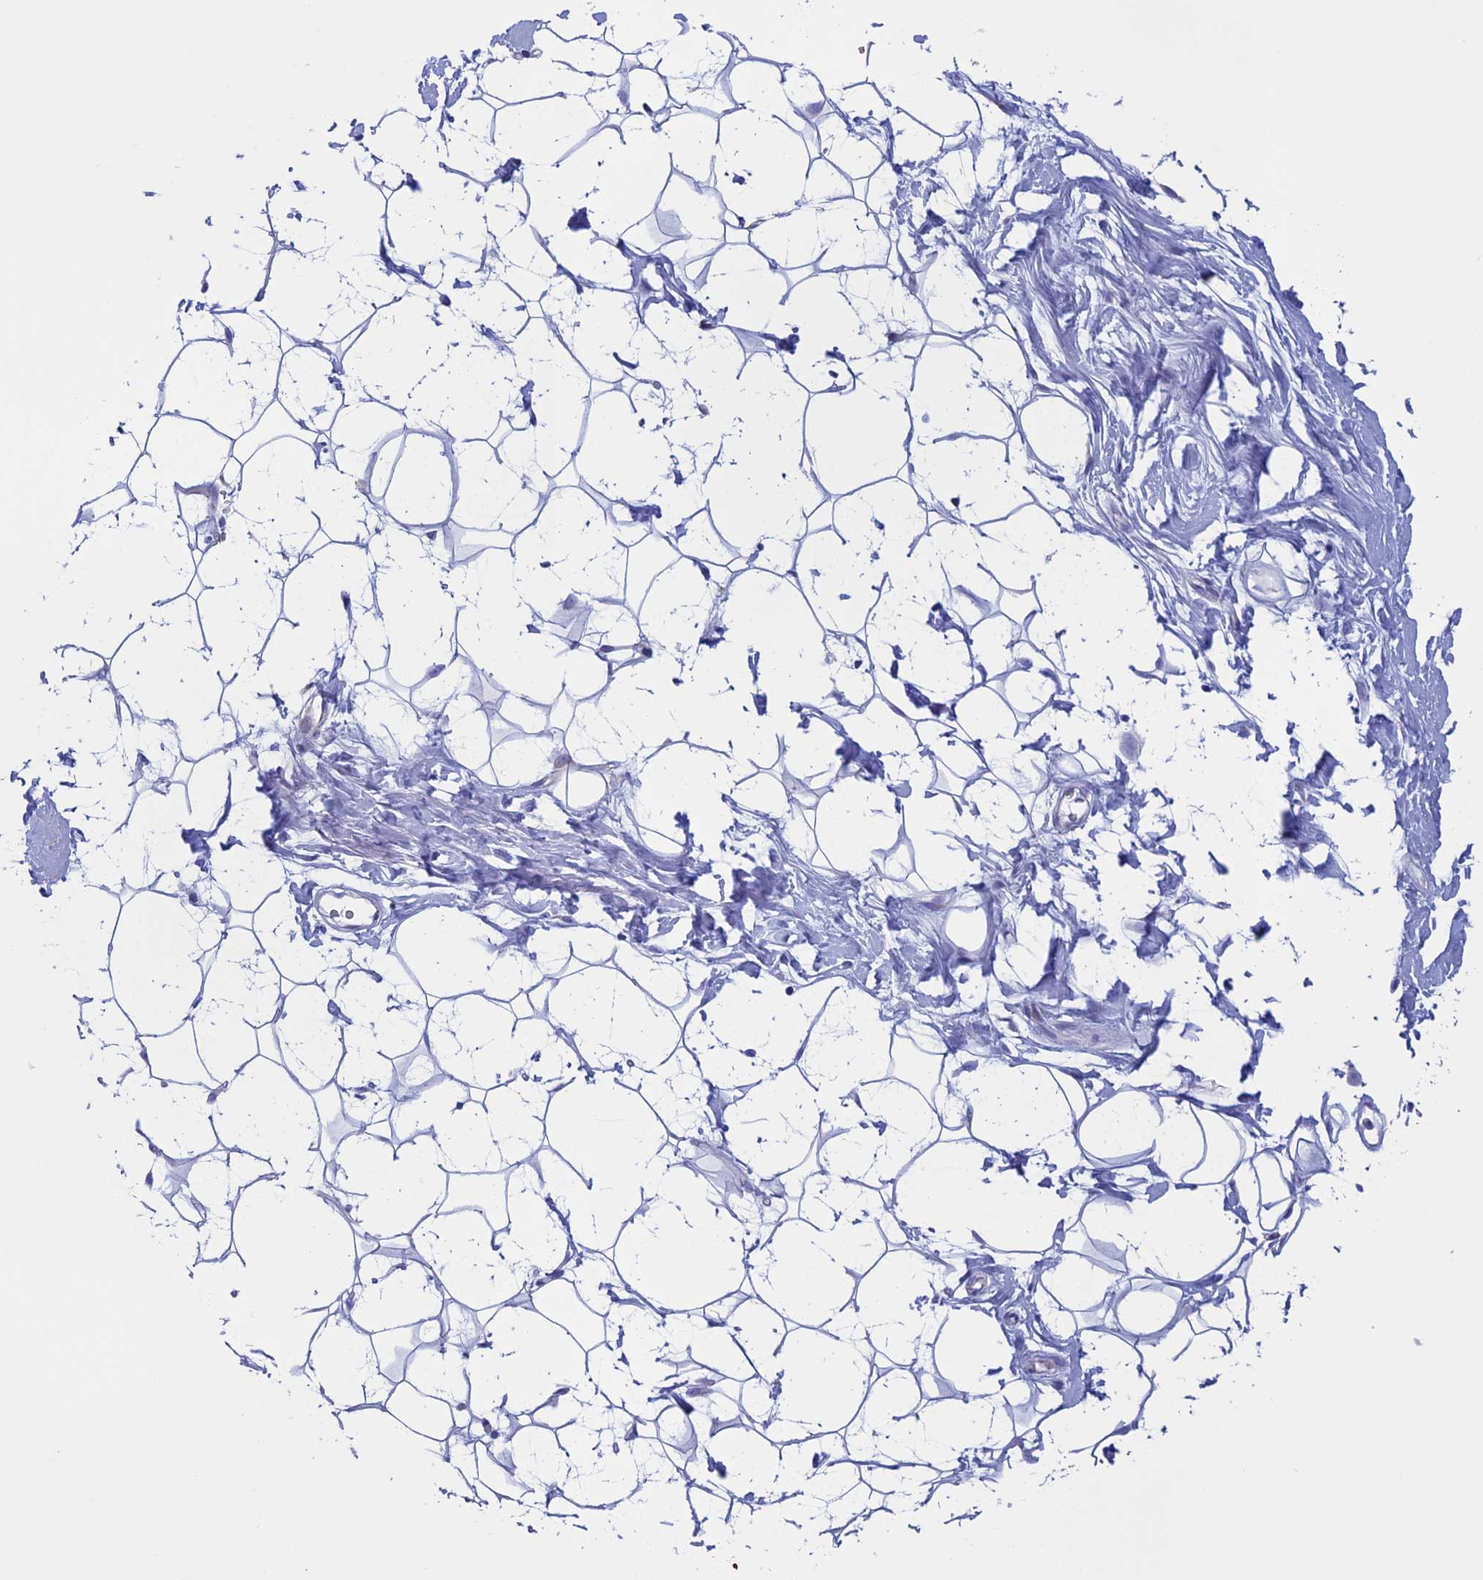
{"staining": {"intensity": "strong", "quantity": "25%-75%", "location": "cytoplasmic/membranous"}, "tissue": "adipose tissue", "cell_type": "Adipocytes", "image_type": "normal", "snomed": [{"axis": "morphology", "description": "Normal tissue, NOS"}, {"axis": "topography", "description": "Breast"}], "caption": "This image exhibits immunohistochemistry staining of normal human adipose tissue, with high strong cytoplasmic/membranous expression in approximately 25%-75% of adipocytes.", "gene": "NDUFB9", "patient": {"sex": "female", "age": 26}}